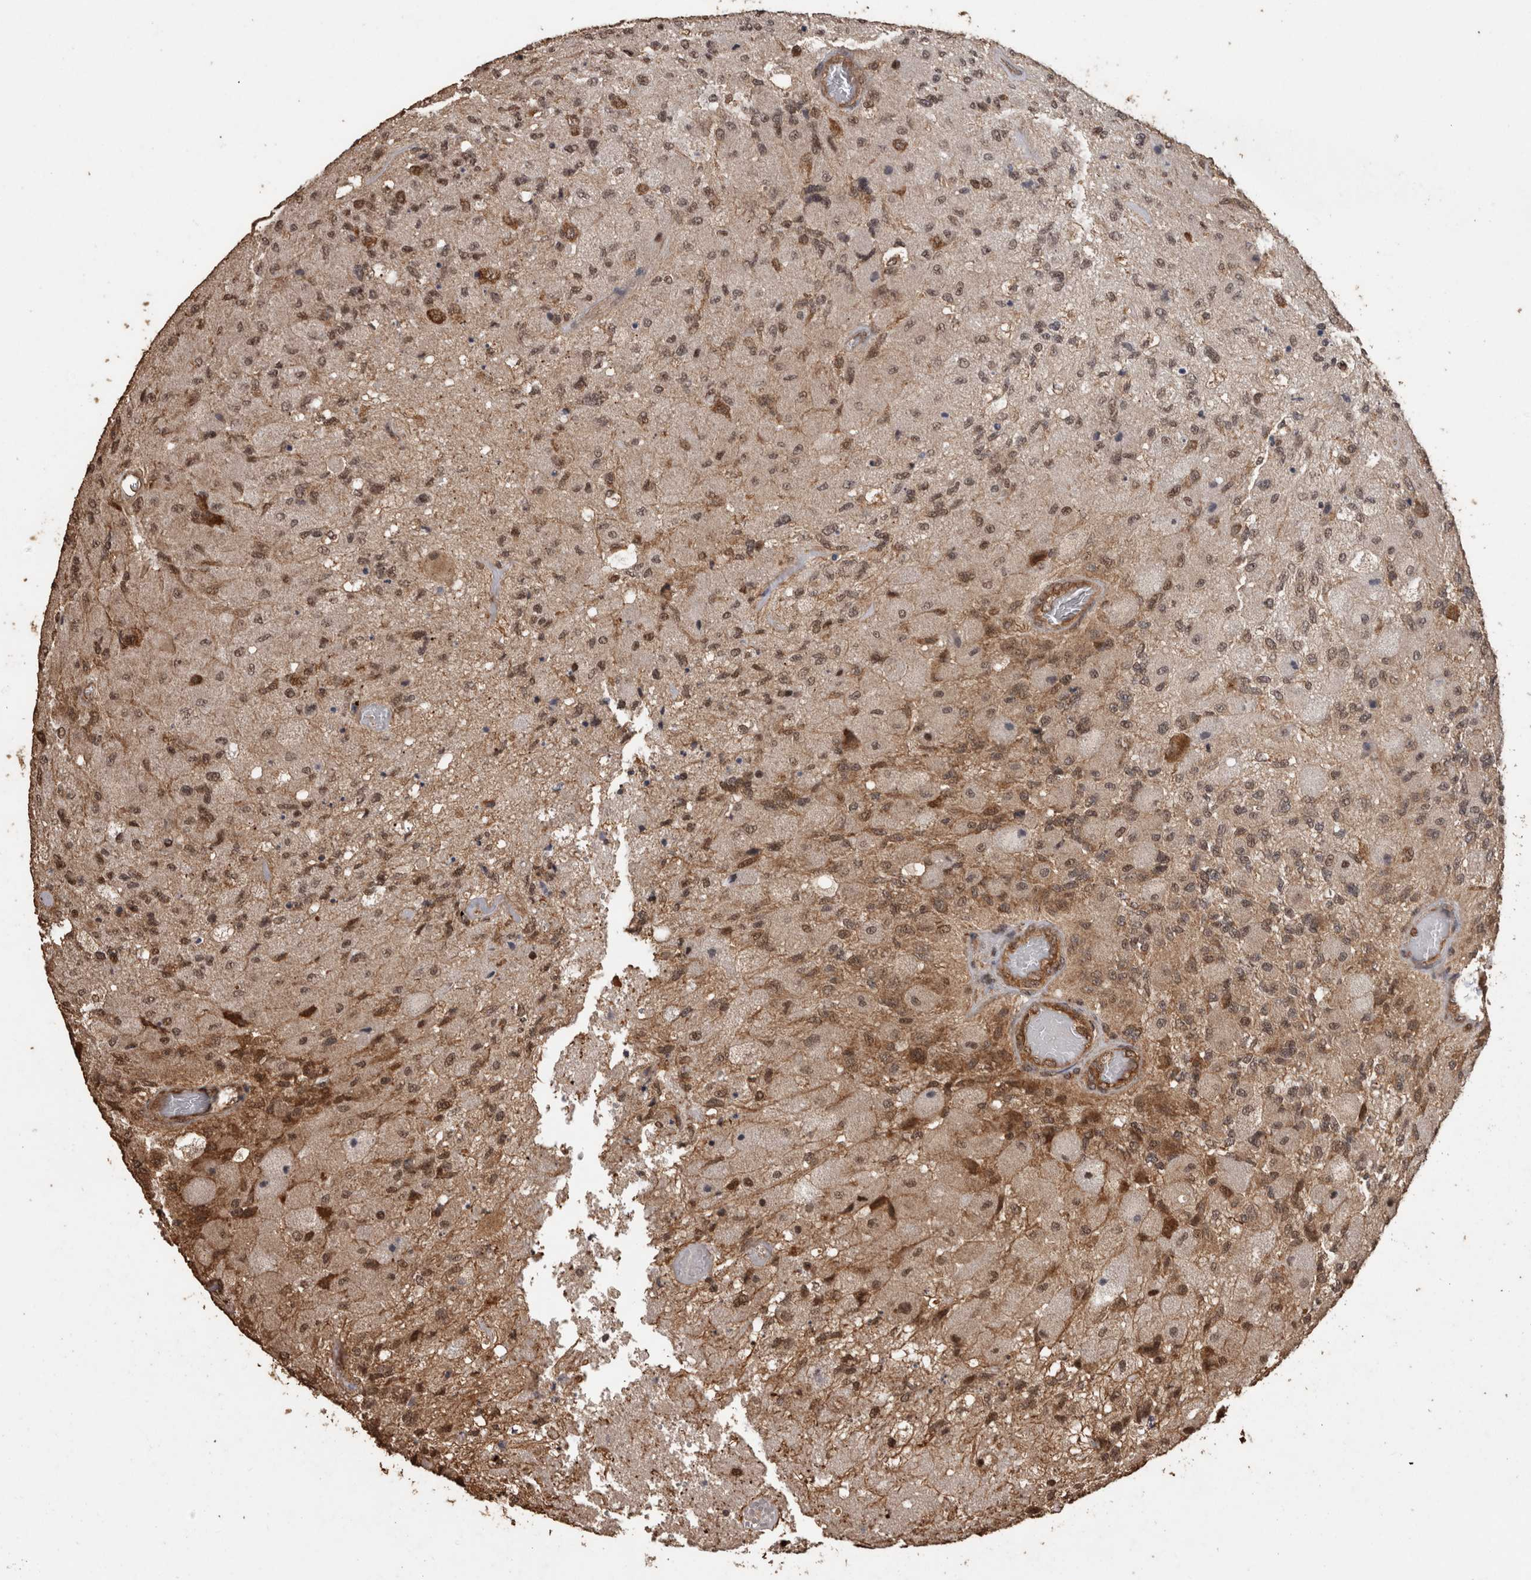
{"staining": {"intensity": "moderate", "quantity": ">75%", "location": "cytoplasmic/membranous"}, "tissue": "glioma", "cell_type": "Tumor cells", "image_type": "cancer", "snomed": [{"axis": "morphology", "description": "Normal tissue, NOS"}, {"axis": "morphology", "description": "Glioma, malignant, High grade"}, {"axis": "topography", "description": "Cerebral cortex"}], "caption": "This histopathology image demonstrates immunohistochemistry staining of glioma, with medium moderate cytoplasmic/membranous staining in approximately >75% of tumor cells.", "gene": "PINK1", "patient": {"sex": "male", "age": 77}}